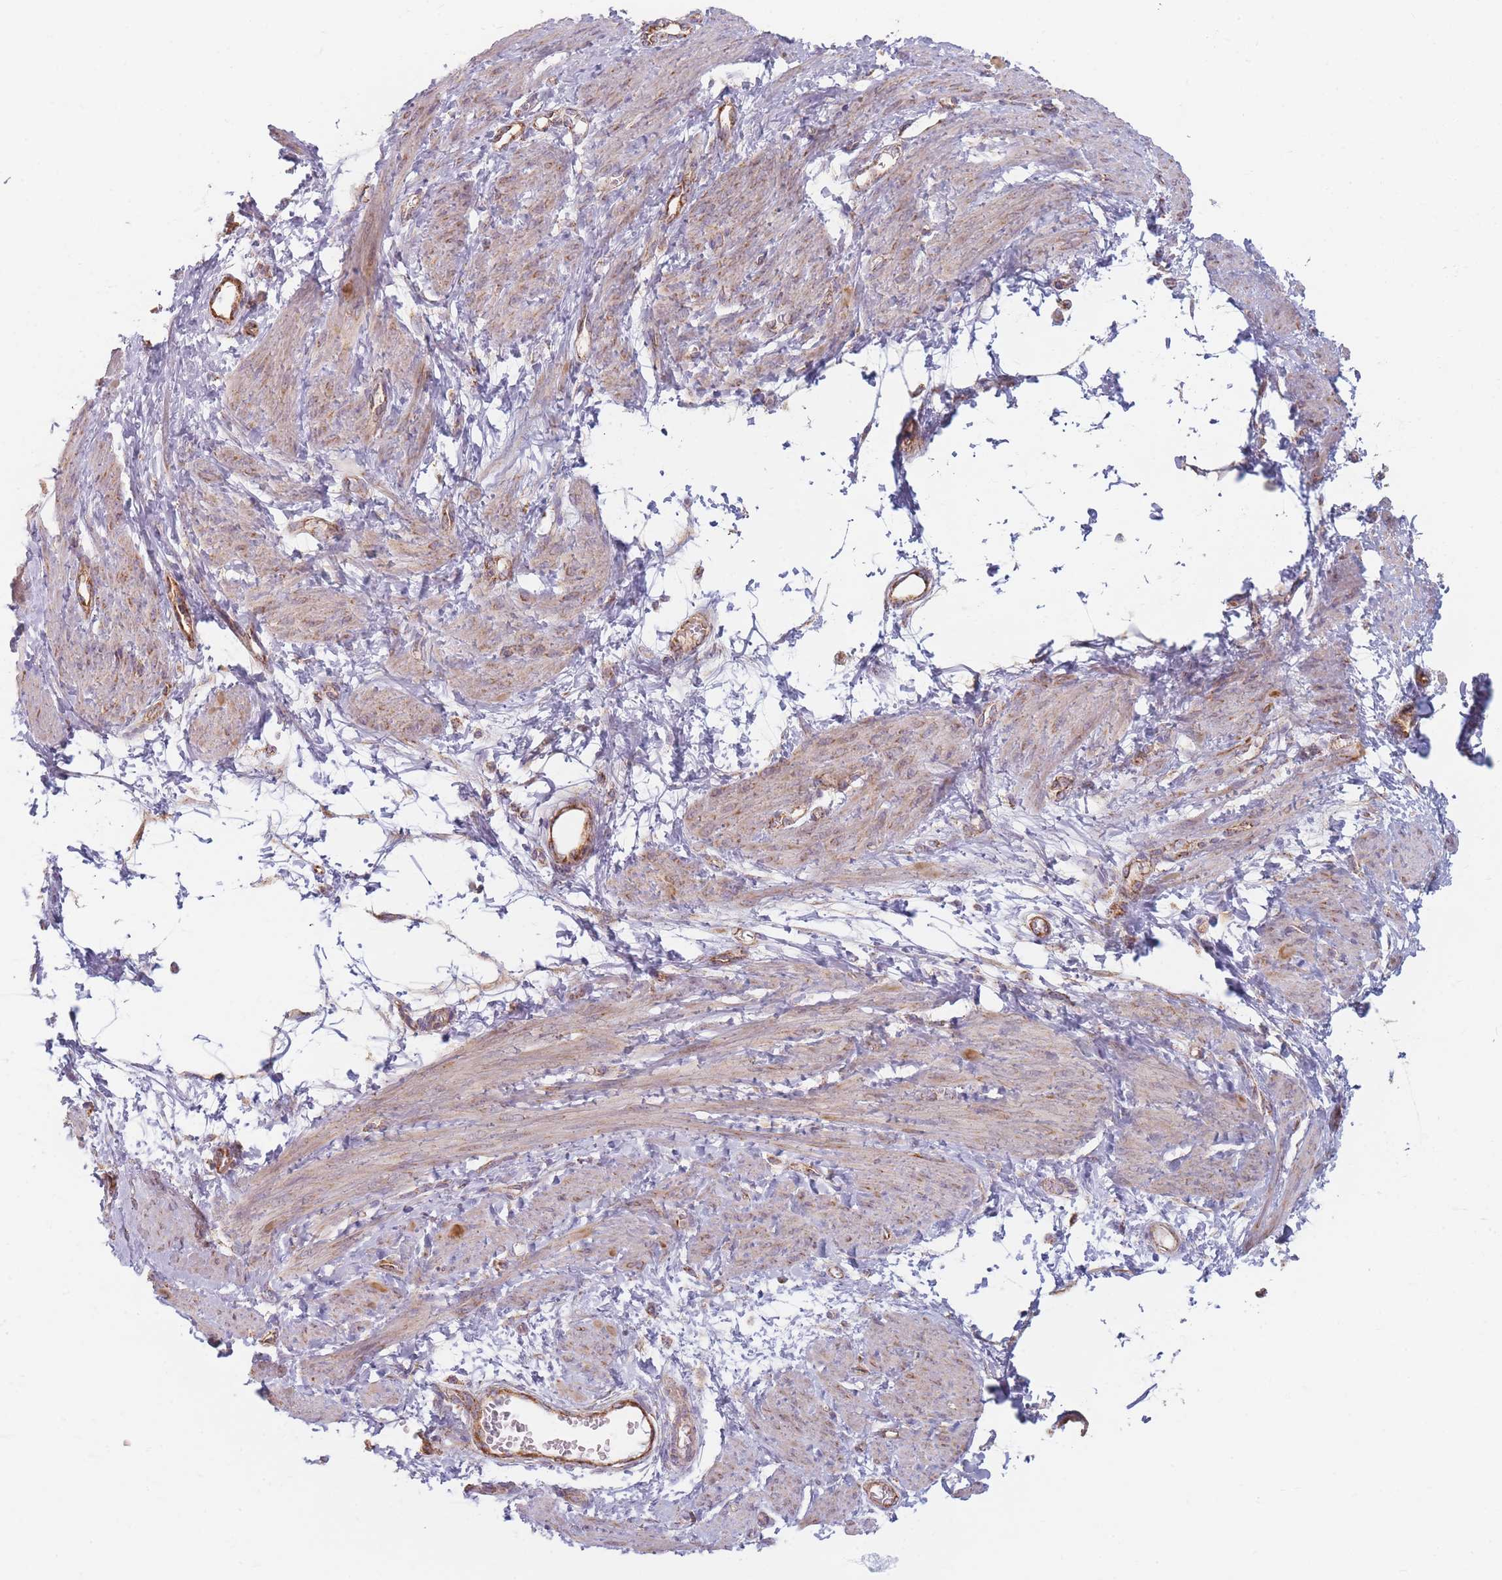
{"staining": {"intensity": "moderate", "quantity": "25%-75%", "location": "cytoplasmic/membranous"}, "tissue": "smooth muscle", "cell_type": "Smooth muscle cells", "image_type": "normal", "snomed": [{"axis": "morphology", "description": "Normal tissue, NOS"}, {"axis": "topography", "description": "Smooth muscle"}, {"axis": "topography", "description": "Uterus"}], "caption": "DAB (3,3'-diaminobenzidine) immunohistochemical staining of normal smooth muscle displays moderate cytoplasmic/membranous protein staining in approximately 25%-75% of smooth muscle cells.", "gene": "ESRP2", "patient": {"sex": "female", "age": 39}}